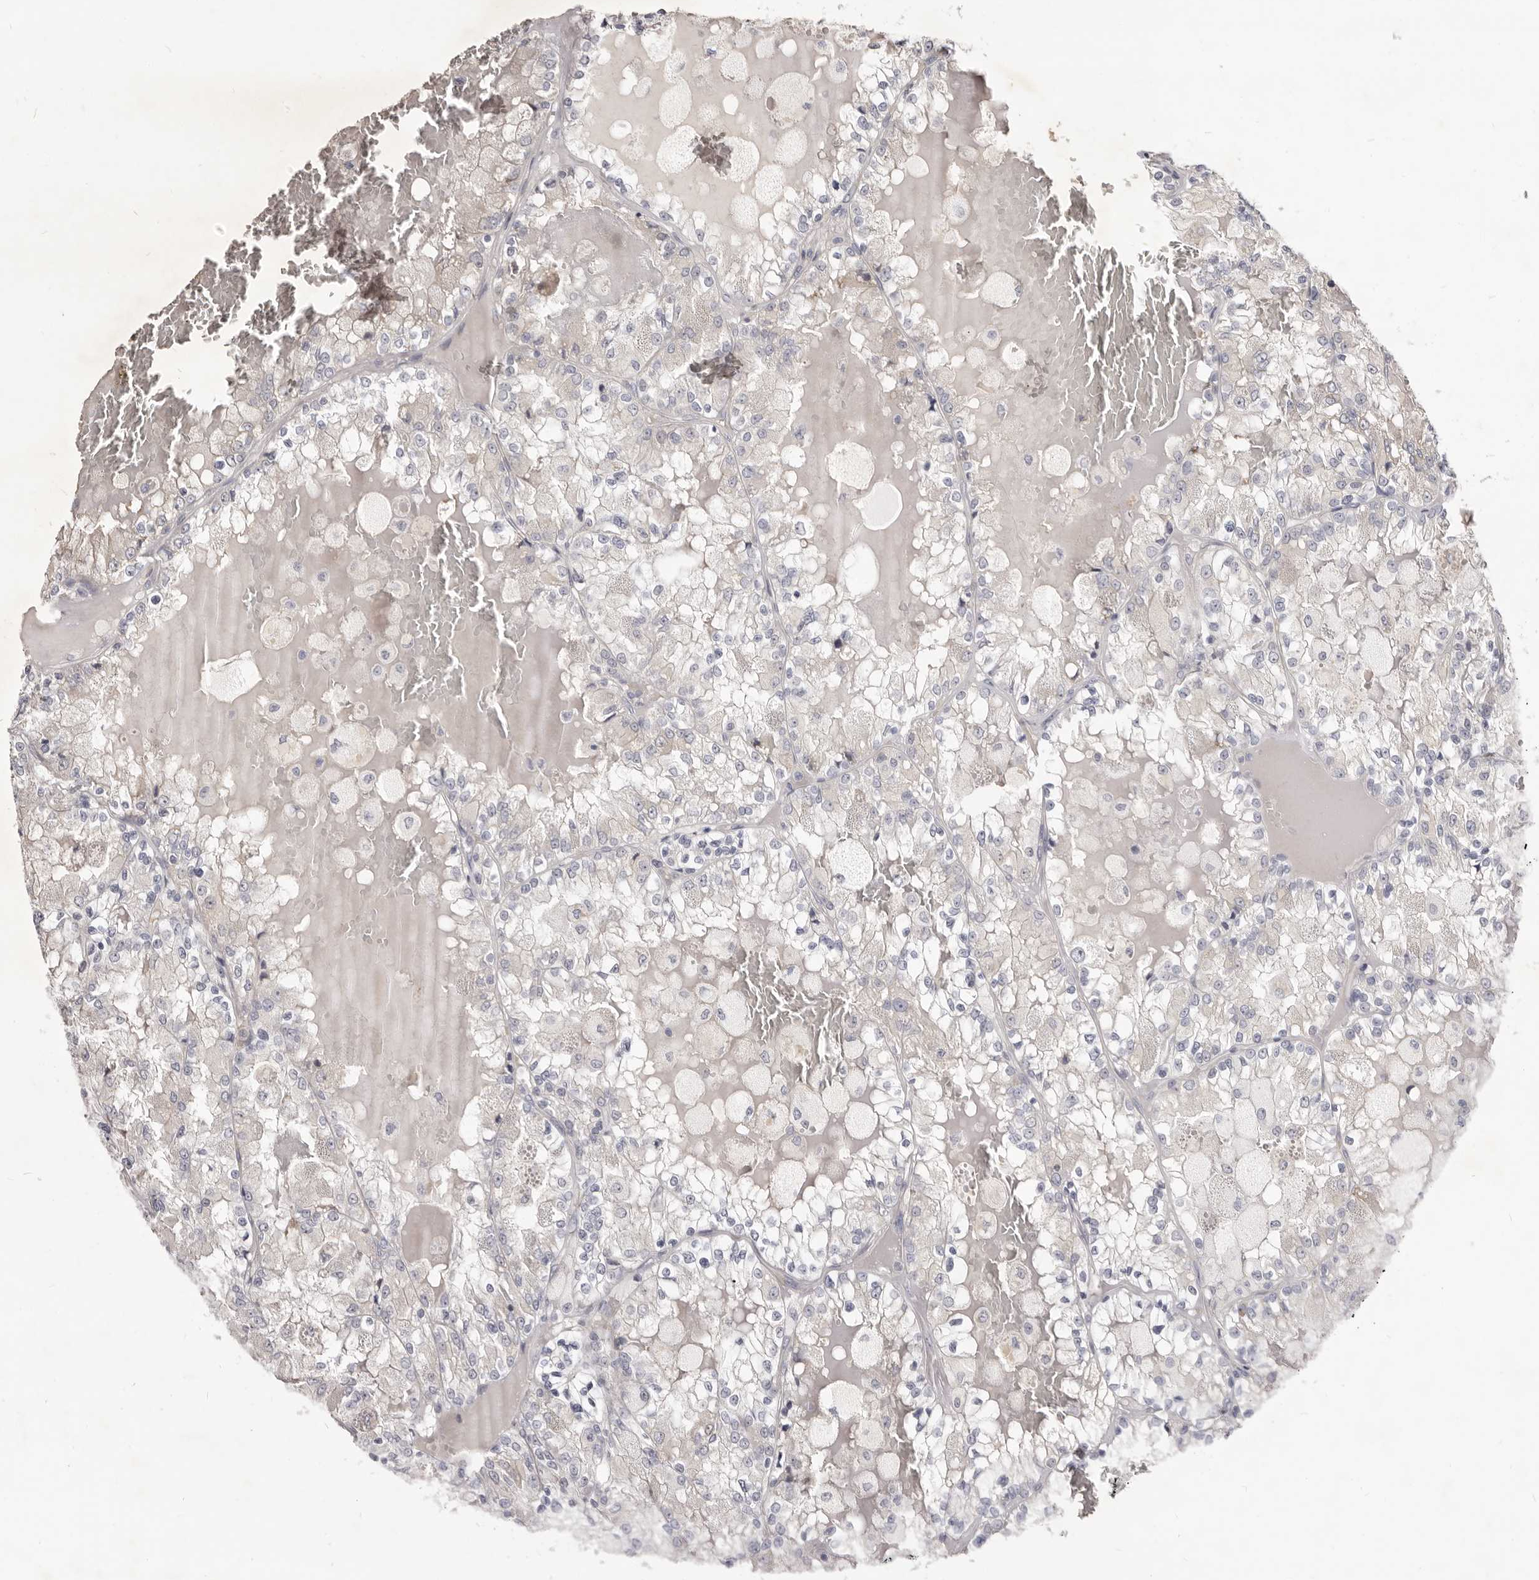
{"staining": {"intensity": "negative", "quantity": "none", "location": "none"}, "tissue": "renal cancer", "cell_type": "Tumor cells", "image_type": "cancer", "snomed": [{"axis": "morphology", "description": "Adenocarcinoma, NOS"}, {"axis": "topography", "description": "Kidney"}], "caption": "The histopathology image shows no staining of tumor cells in renal cancer (adenocarcinoma).", "gene": "KIF2B", "patient": {"sex": "female", "age": 56}}